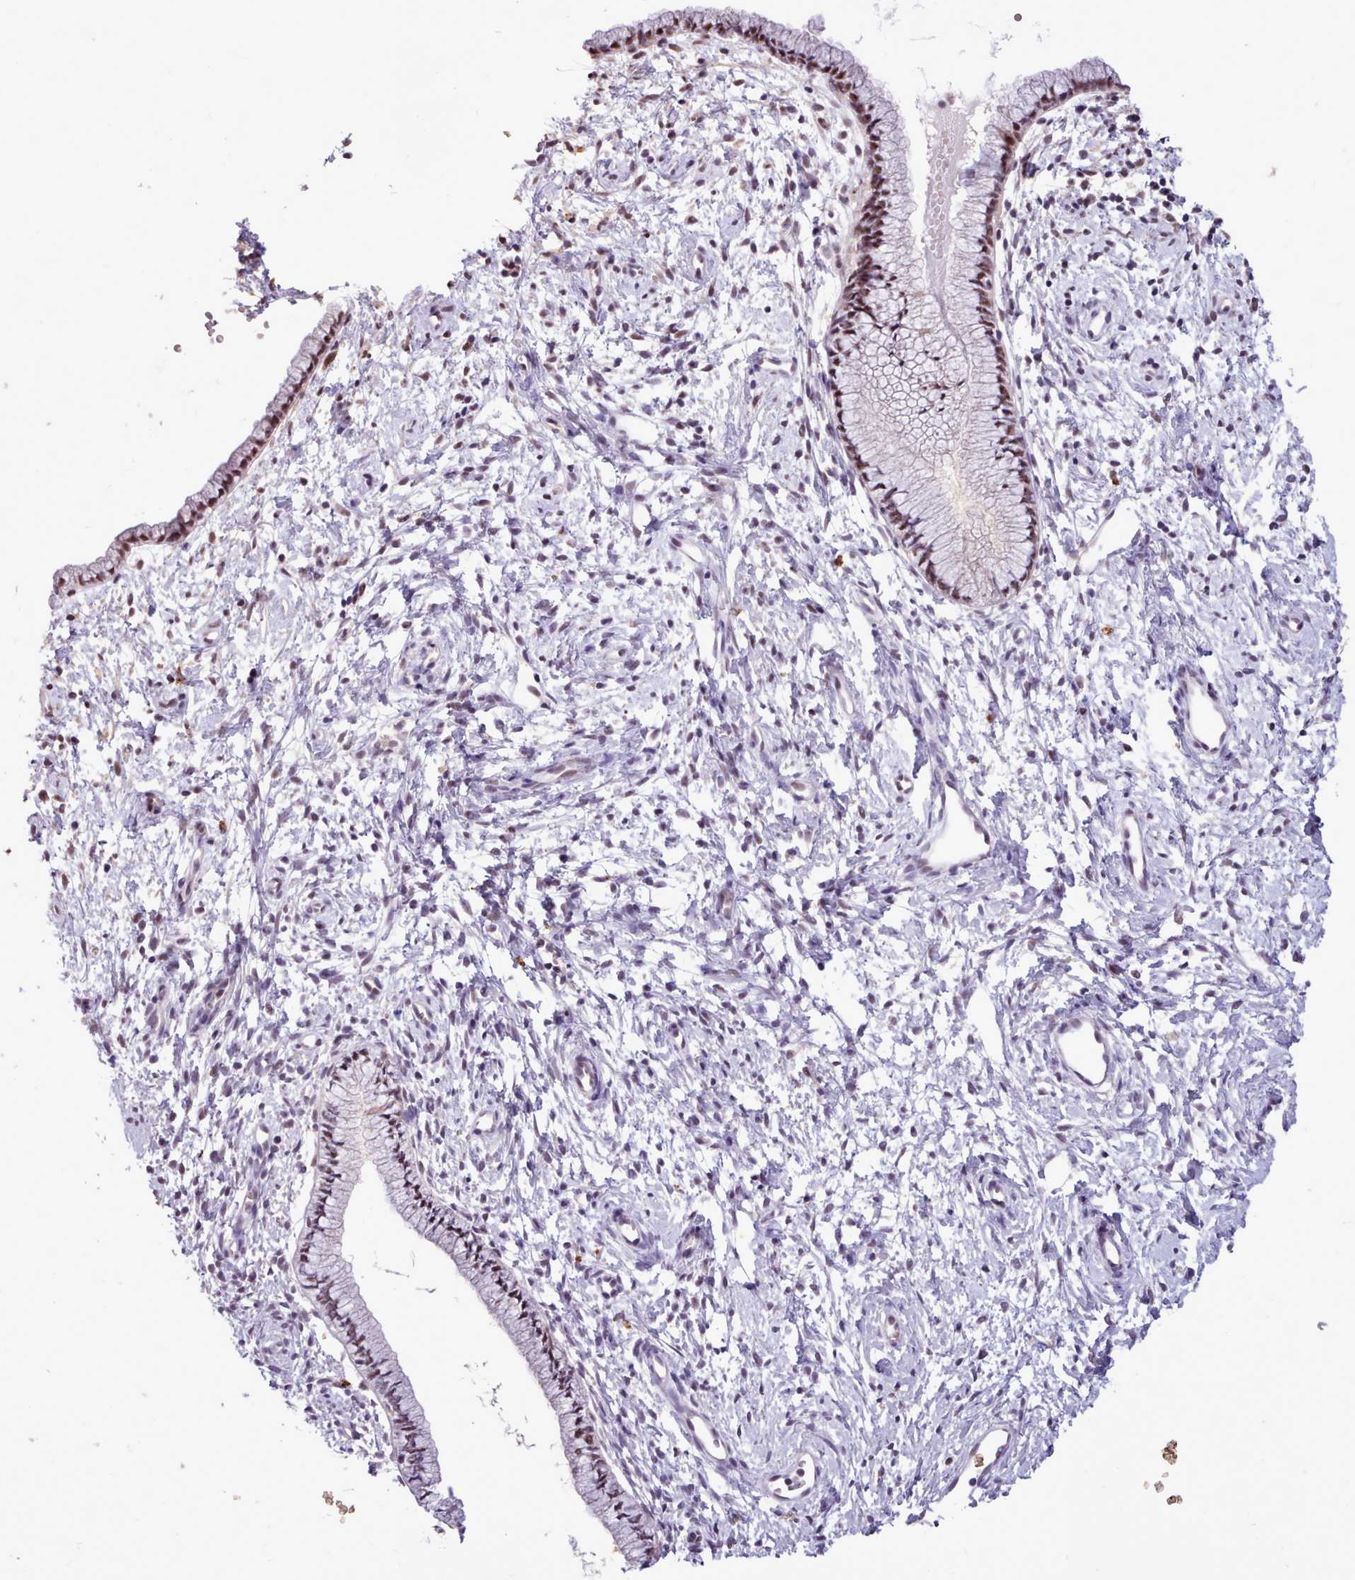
{"staining": {"intensity": "moderate", "quantity": ">75%", "location": "nuclear"}, "tissue": "cervix", "cell_type": "Glandular cells", "image_type": "normal", "snomed": [{"axis": "morphology", "description": "Normal tissue, NOS"}, {"axis": "topography", "description": "Cervix"}], "caption": "This photomicrograph shows unremarkable cervix stained with immunohistochemistry to label a protein in brown. The nuclear of glandular cells show moderate positivity for the protein. Nuclei are counter-stained blue.", "gene": "ZNF607", "patient": {"sex": "female", "age": 57}}